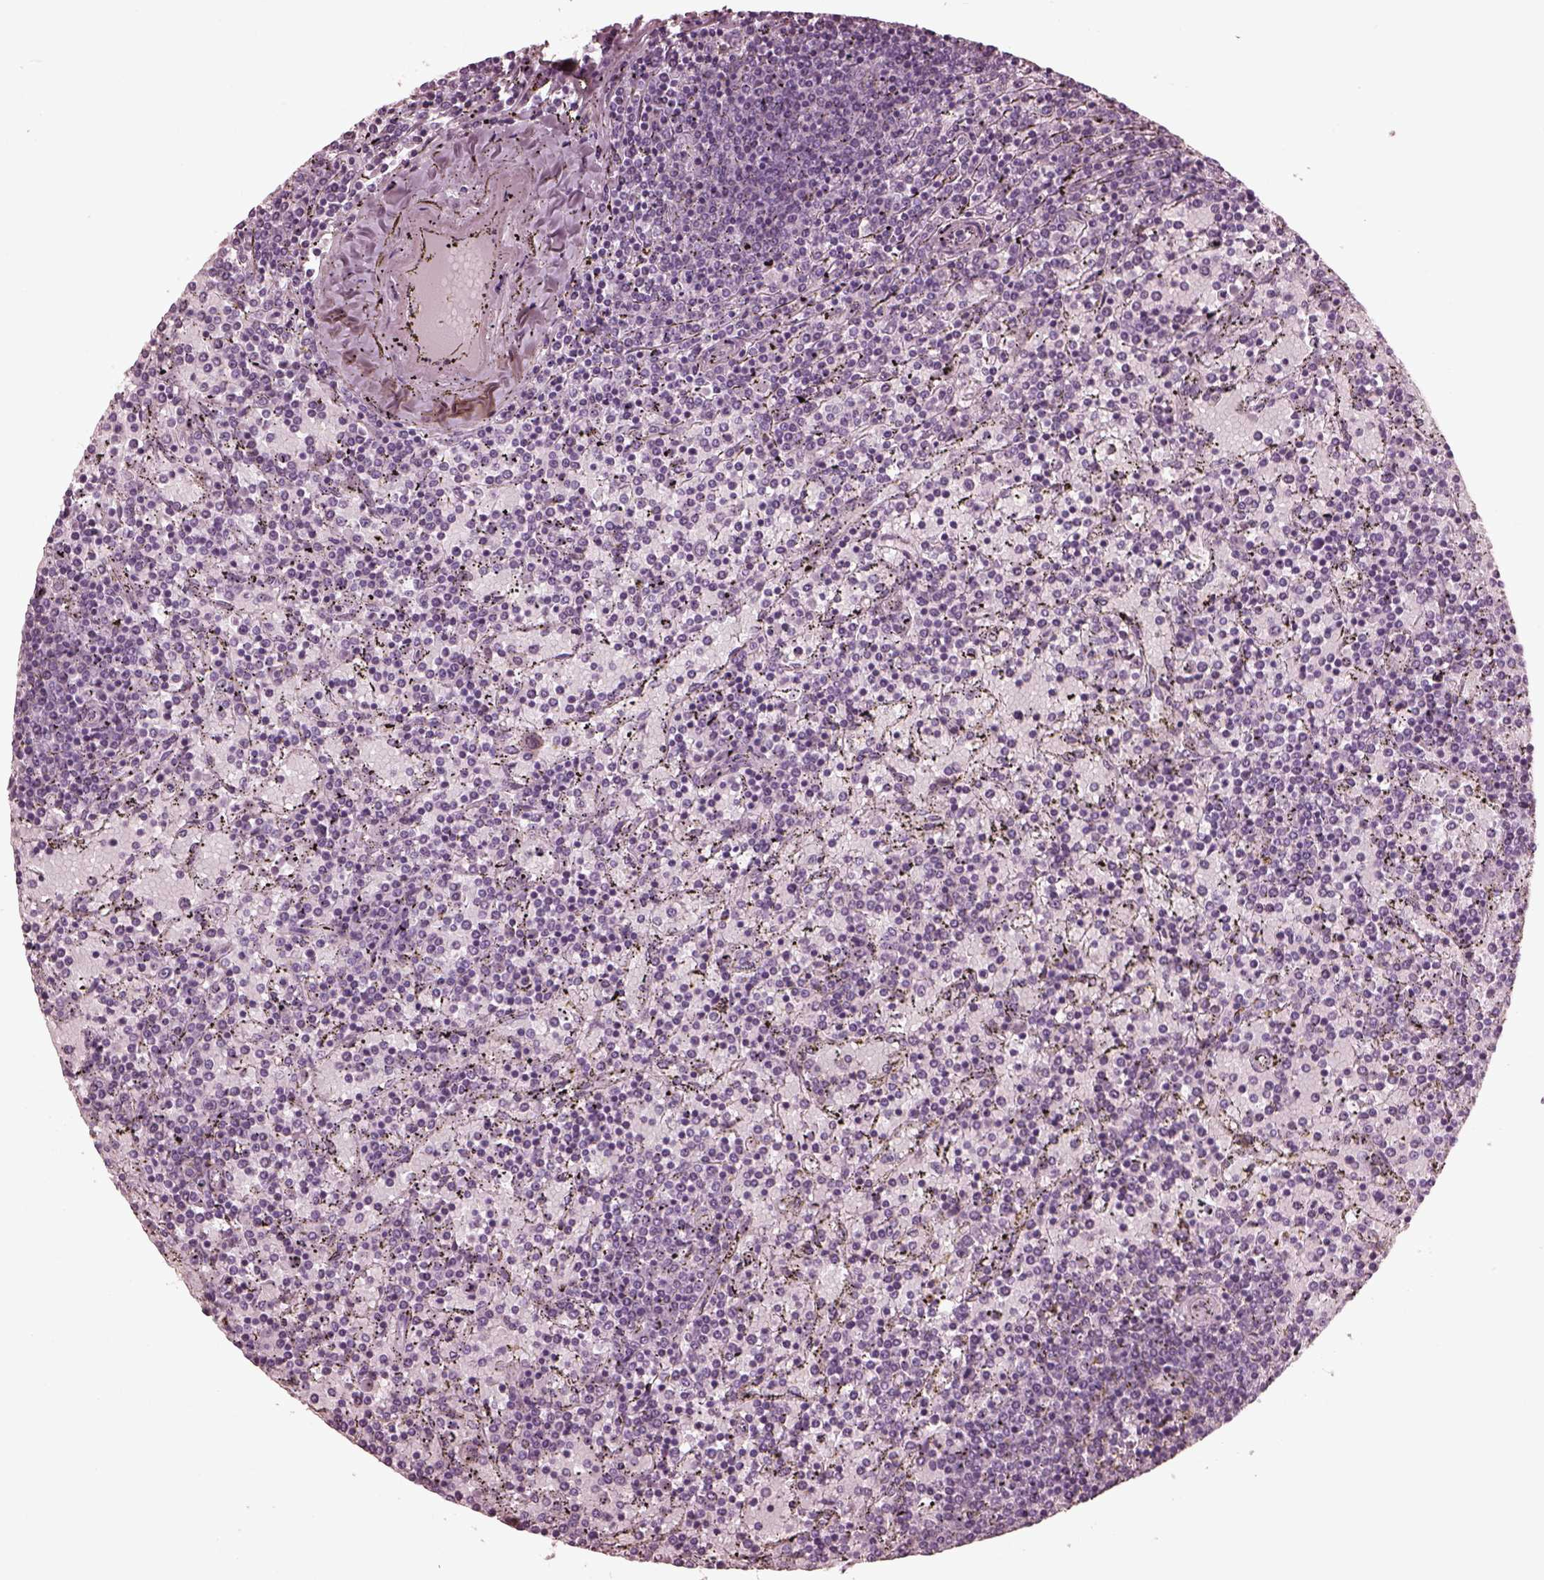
{"staining": {"intensity": "negative", "quantity": "none", "location": "none"}, "tissue": "lymphoma", "cell_type": "Tumor cells", "image_type": "cancer", "snomed": [{"axis": "morphology", "description": "Malignant lymphoma, non-Hodgkin's type, Low grade"}, {"axis": "topography", "description": "Spleen"}], "caption": "There is no significant expression in tumor cells of malignant lymphoma, non-Hodgkin's type (low-grade).", "gene": "GRM6", "patient": {"sex": "female", "age": 77}}